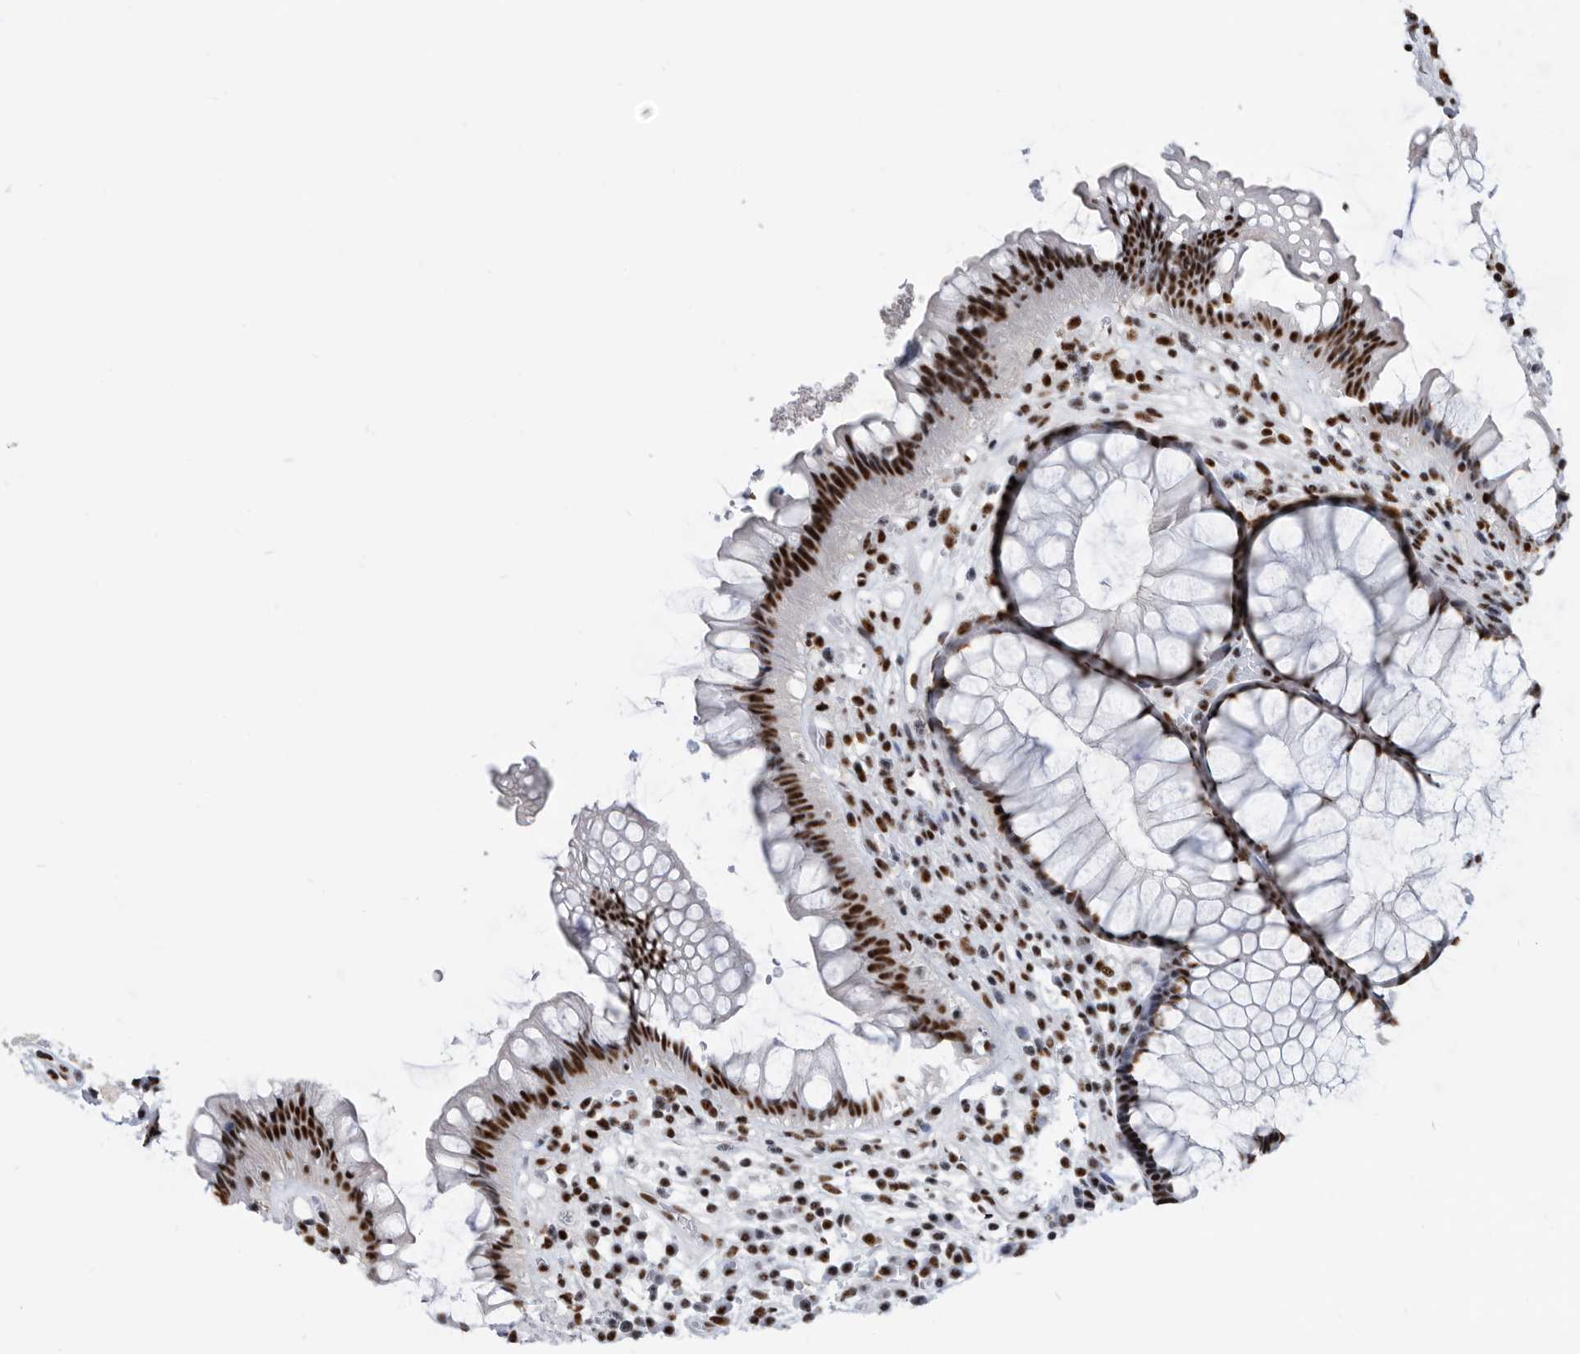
{"staining": {"intensity": "strong", "quantity": ">75%", "location": "nuclear"}, "tissue": "rectum", "cell_type": "Glandular cells", "image_type": "normal", "snomed": [{"axis": "morphology", "description": "Normal tissue, NOS"}, {"axis": "topography", "description": "Rectum"}], "caption": "Immunohistochemistry of benign rectum reveals high levels of strong nuclear expression in about >75% of glandular cells.", "gene": "SF3A1", "patient": {"sex": "male", "age": 51}}